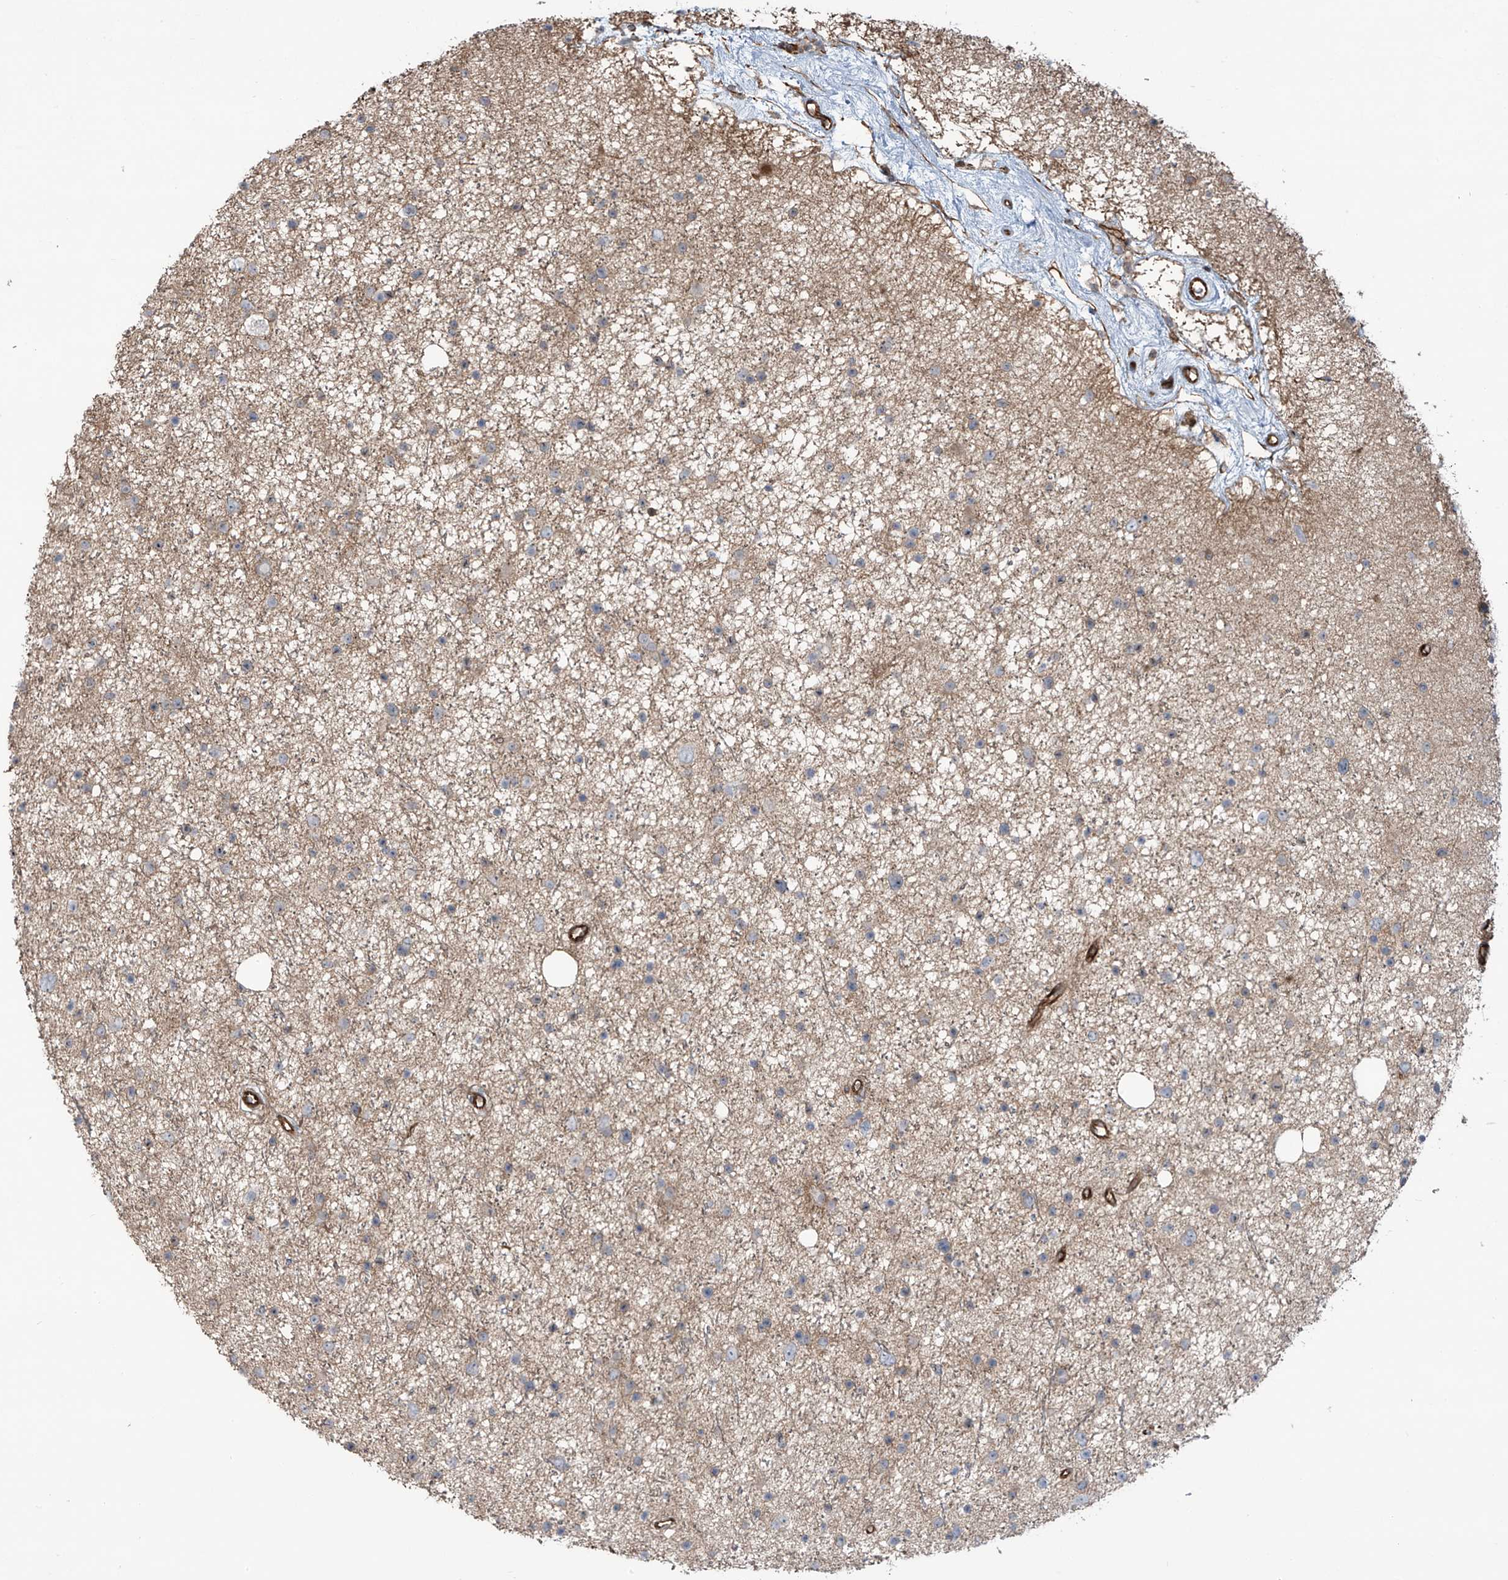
{"staining": {"intensity": "weak", "quantity": "25%-75%", "location": "cytoplasmic/membranous"}, "tissue": "glioma", "cell_type": "Tumor cells", "image_type": "cancer", "snomed": [{"axis": "morphology", "description": "Glioma, malignant, Low grade"}, {"axis": "topography", "description": "Cerebral cortex"}], "caption": "A brown stain labels weak cytoplasmic/membranous positivity of a protein in human malignant glioma (low-grade) tumor cells.", "gene": "SLC9A2", "patient": {"sex": "female", "age": 39}}